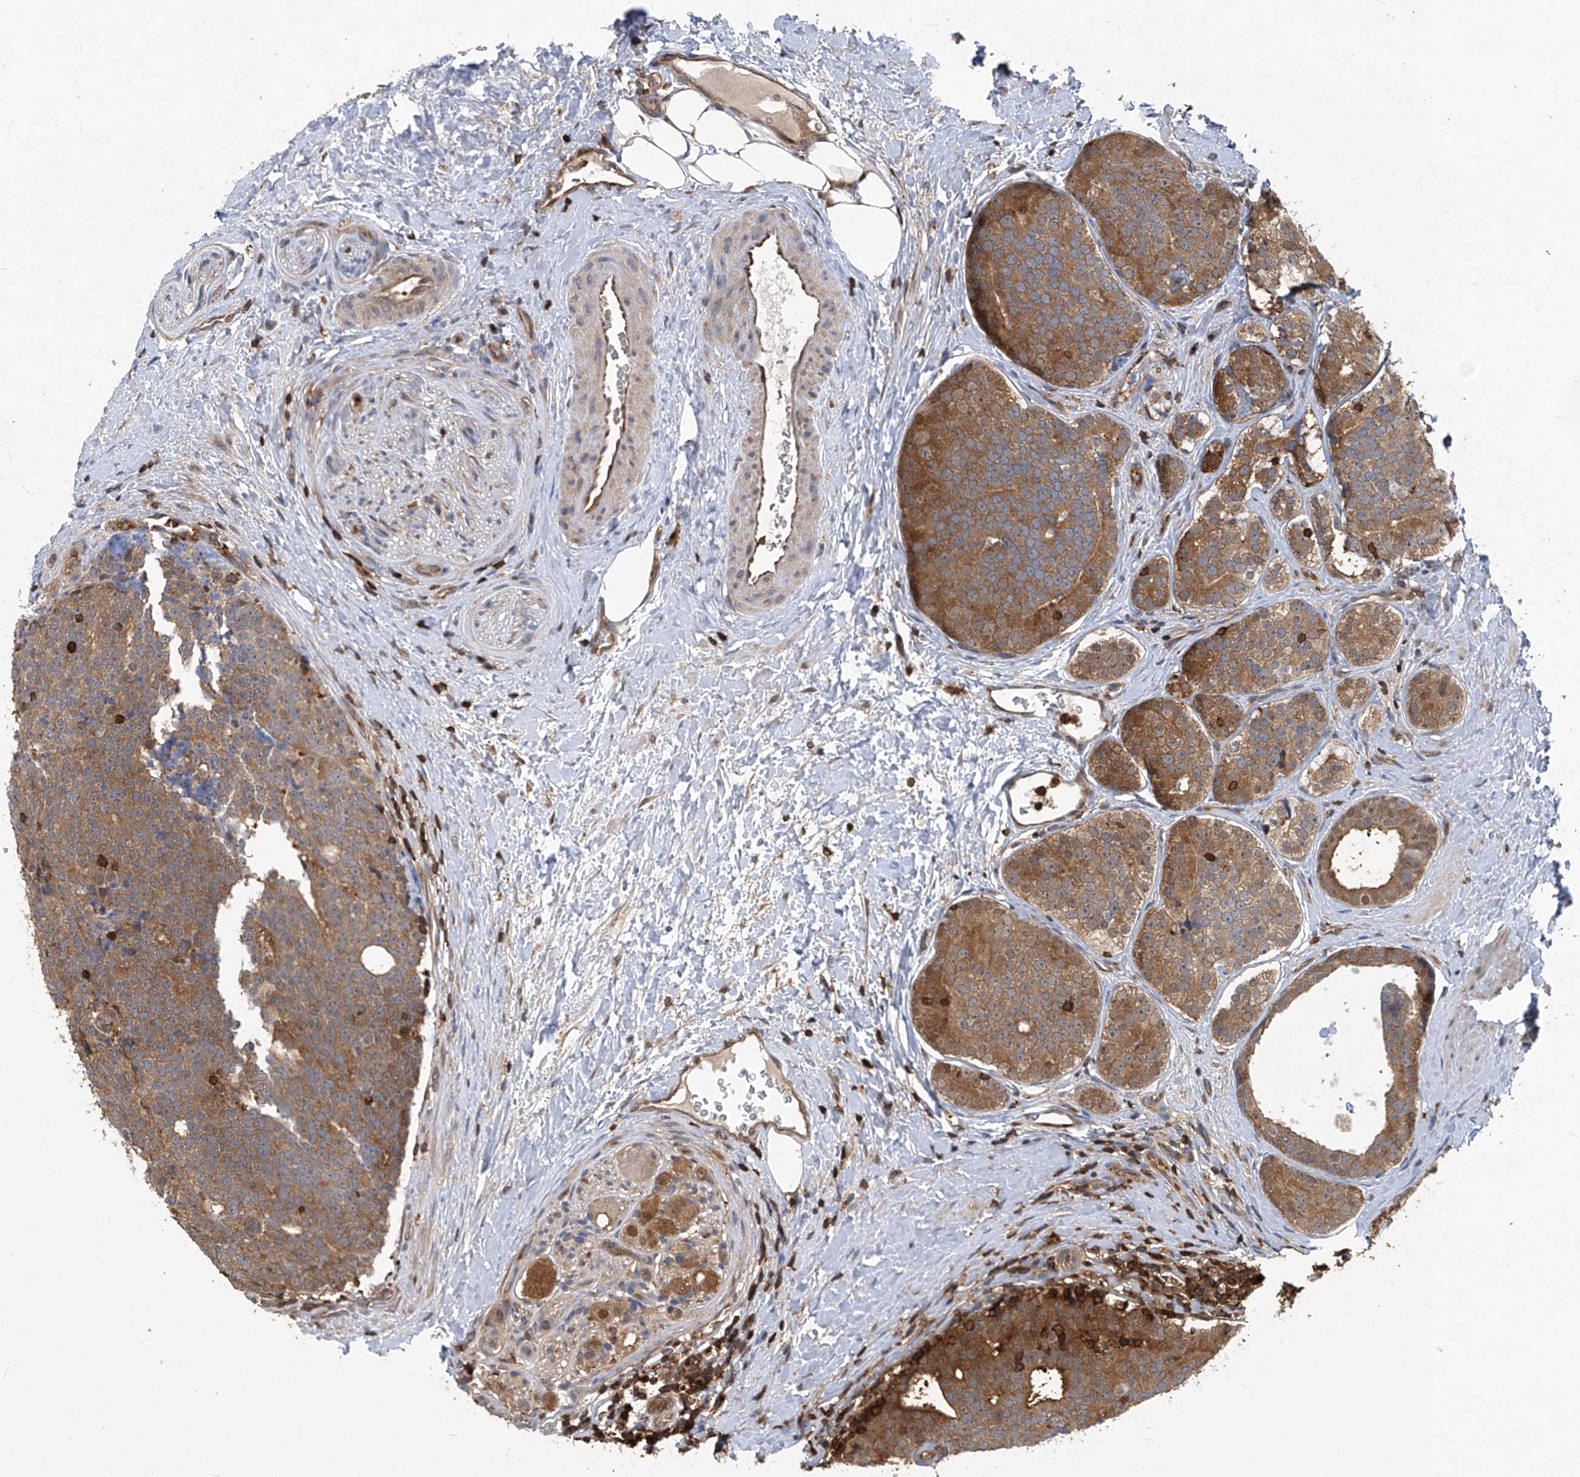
{"staining": {"intensity": "moderate", "quantity": ">75%", "location": "cytoplasmic/membranous,nuclear"}, "tissue": "prostate cancer", "cell_type": "Tumor cells", "image_type": "cancer", "snomed": [{"axis": "morphology", "description": "Adenocarcinoma, High grade"}, {"axis": "topography", "description": "Prostate"}], "caption": "The photomicrograph displays staining of adenocarcinoma (high-grade) (prostate), revealing moderate cytoplasmic/membranous and nuclear protein staining (brown color) within tumor cells. The staining was performed using DAB (3,3'-diaminobenzidine), with brown indicating positive protein expression. Nuclei are stained blue with hematoxylin.", "gene": "PSMB1", "patient": {"sex": "male", "age": 56}}